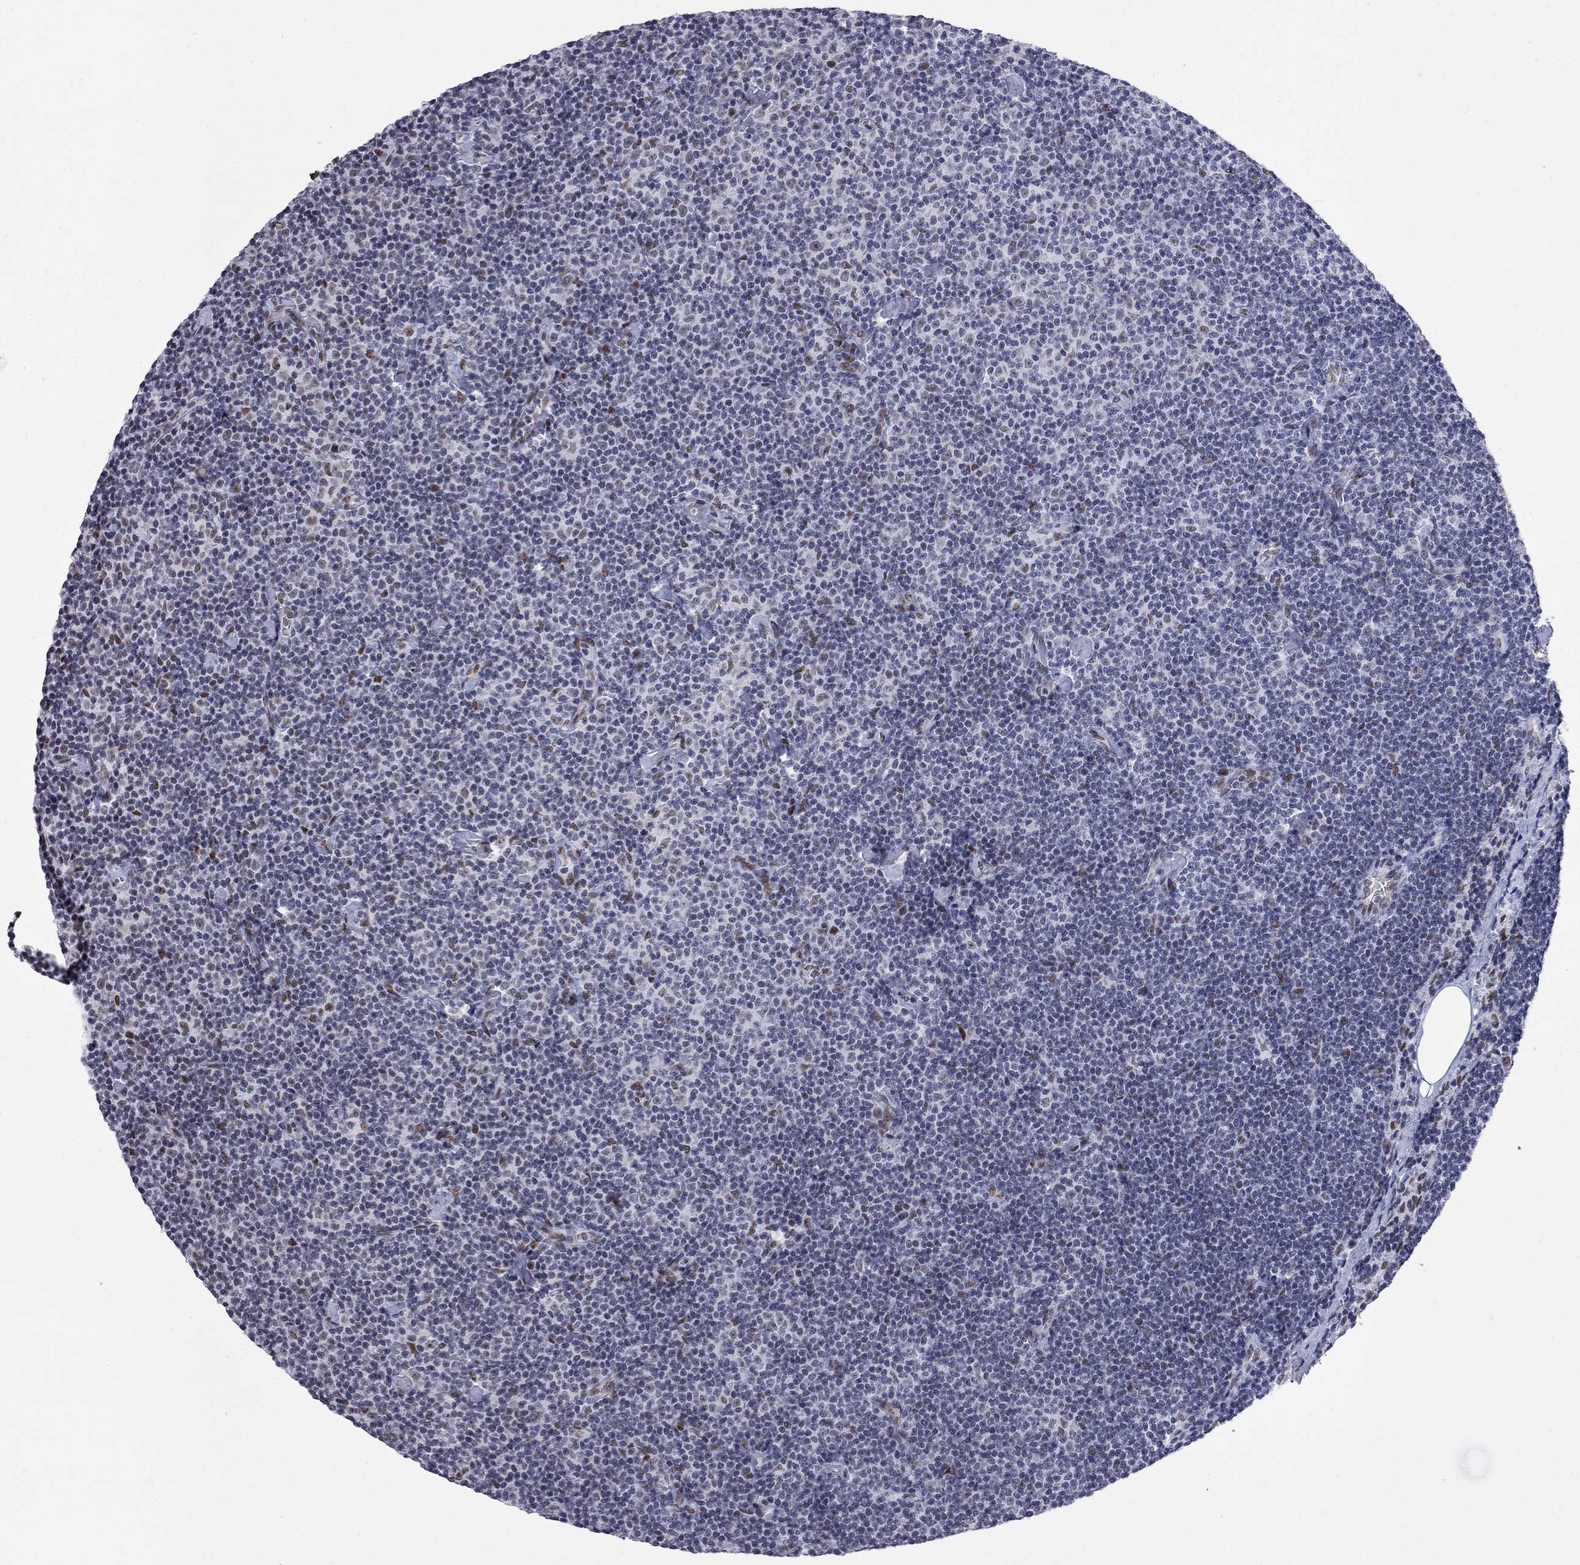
{"staining": {"intensity": "negative", "quantity": "none", "location": "none"}, "tissue": "lymphoma", "cell_type": "Tumor cells", "image_type": "cancer", "snomed": [{"axis": "morphology", "description": "Malignant lymphoma, non-Hodgkin's type, Low grade"}, {"axis": "topography", "description": "Lymph node"}], "caption": "Tumor cells are negative for brown protein staining in lymphoma.", "gene": "ZBTB47", "patient": {"sex": "male", "age": 81}}